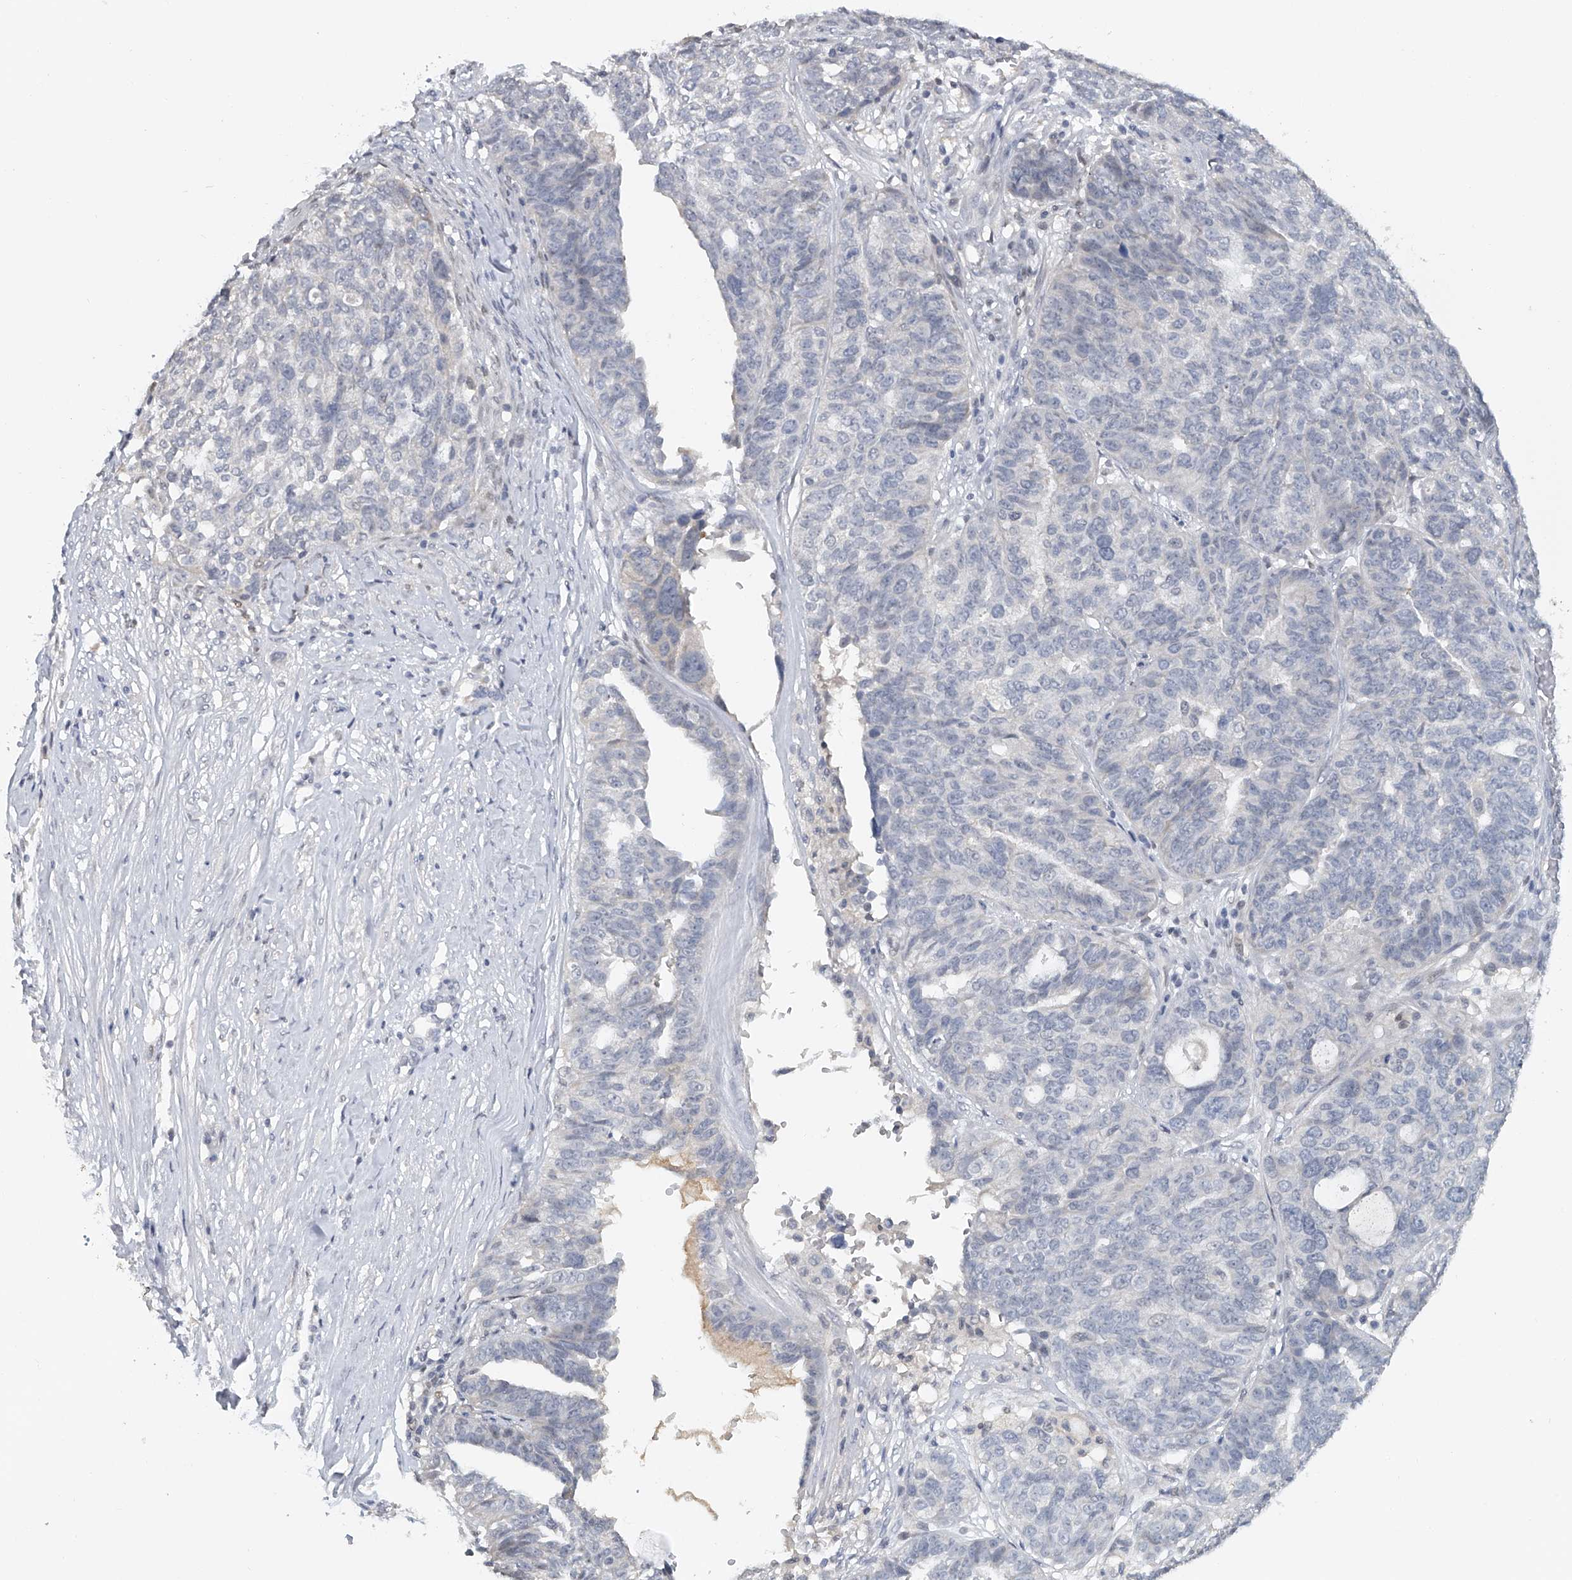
{"staining": {"intensity": "negative", "quantity": "none", "location": "none"}, "tissue": "ovarian cancer", "cell_type": "Tumor cells", "image_type": "cancer", "snomed": [{"axis": "morphology", "description": "Cystadenocarcinoma, serous, NOS"}, {"axis": "topography", "description": "Ovary"}], "caption": "This is an immunohistochemistry (IHC) micrograph of ovarian cancer. There is no expression in tumor cells.", "gene": "DDX43", "patient": {"sex": "female", "age": 59}}